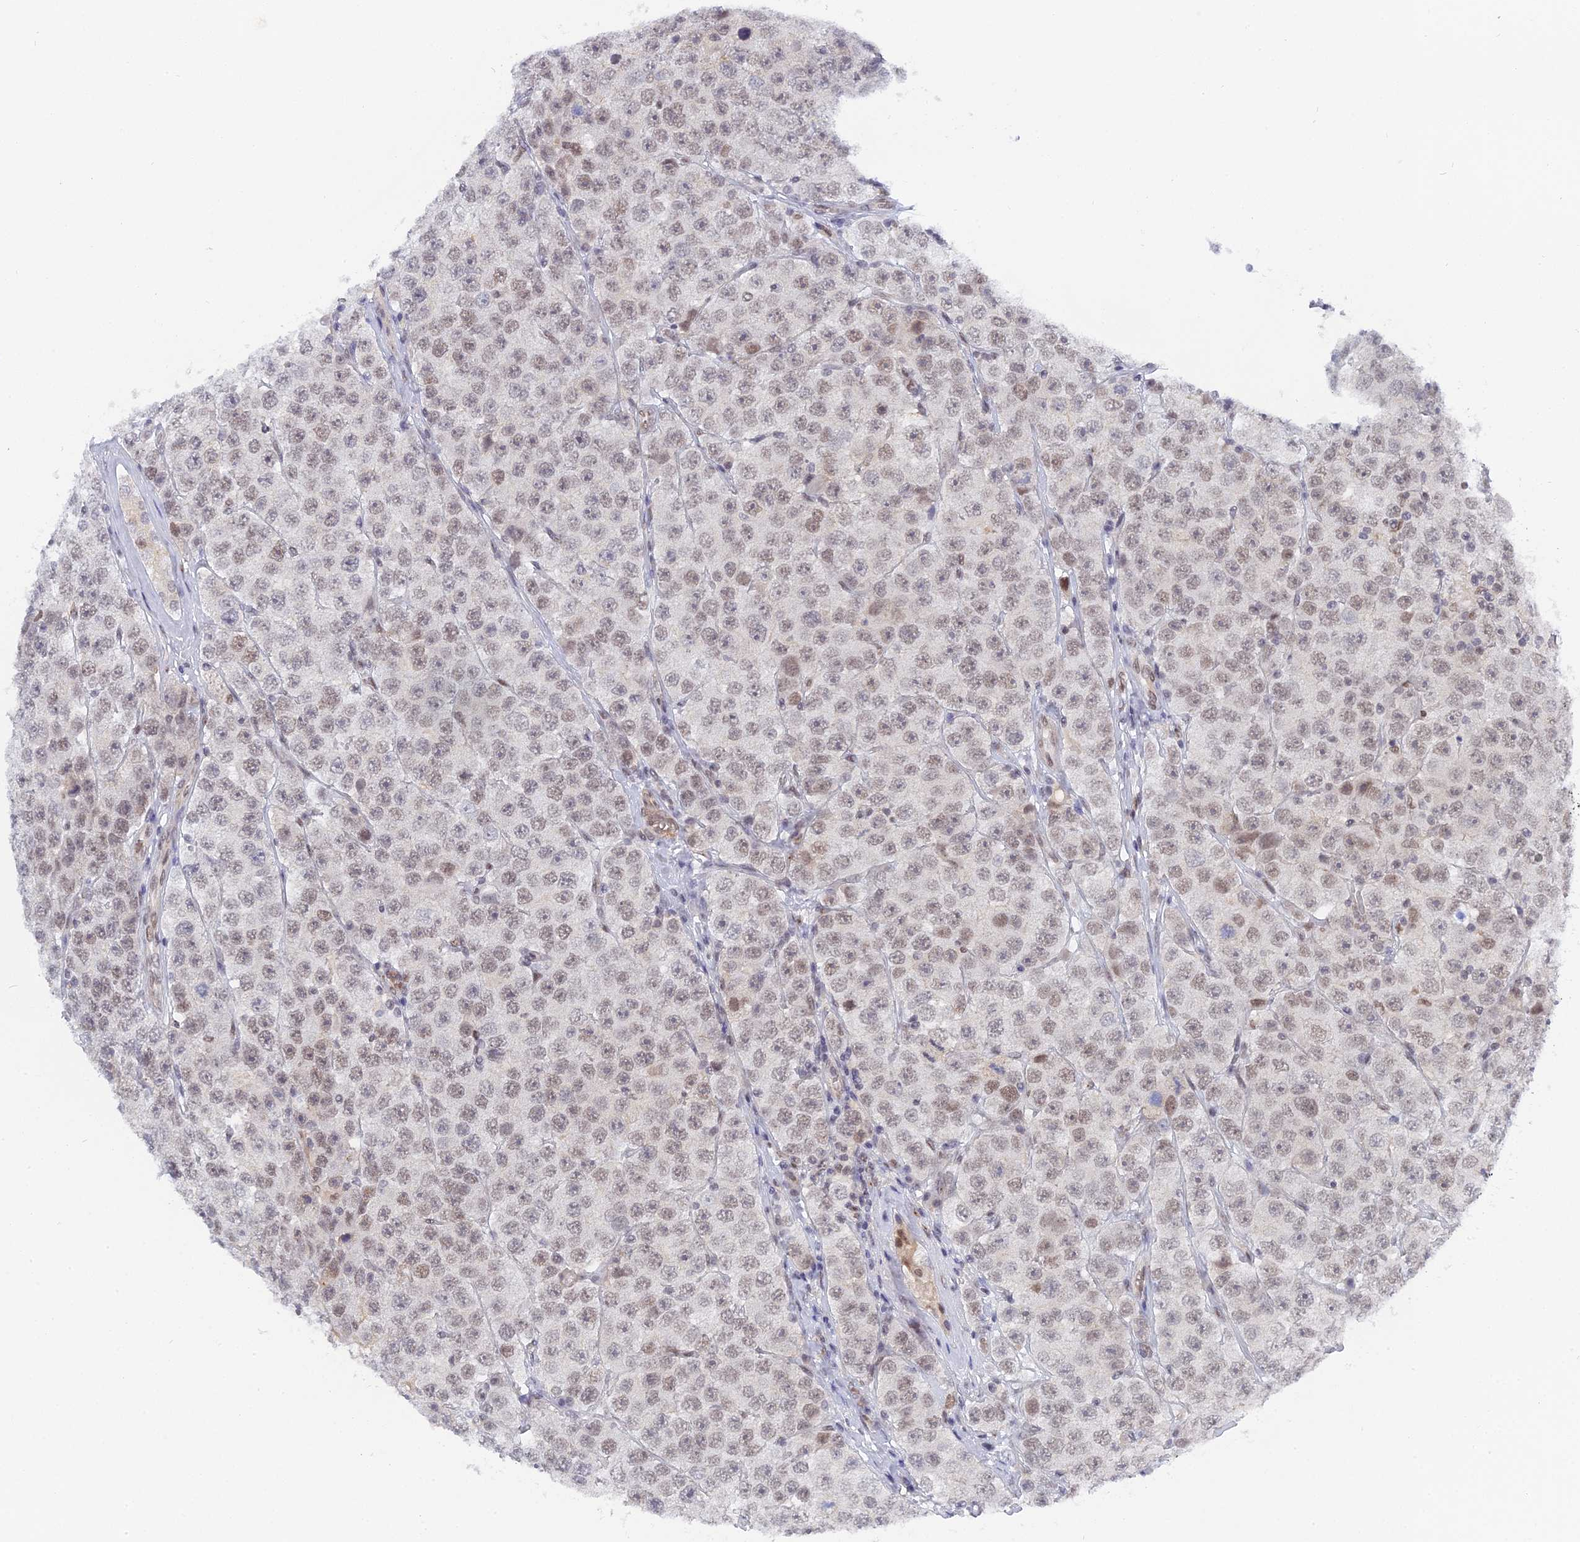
{"staining": {"intensity": "weak", "quantity": "25%-75%", "location": "nuclear"}, "tissue": "testis cancer", "cell_type": "Tumor cells", "image_type": "cancer", "snomed": [{"axis": "morphology", "description": "Seminoma, NOS"}, {"axis": "topography", "description": "Testis"}], "caption": "A brown stain shows weak nuclear expression of a protein in testis cancer (seminoma) tumor cells.", "gene": "CCDC85A", "patient": {"sex": "male", "age": 28}}